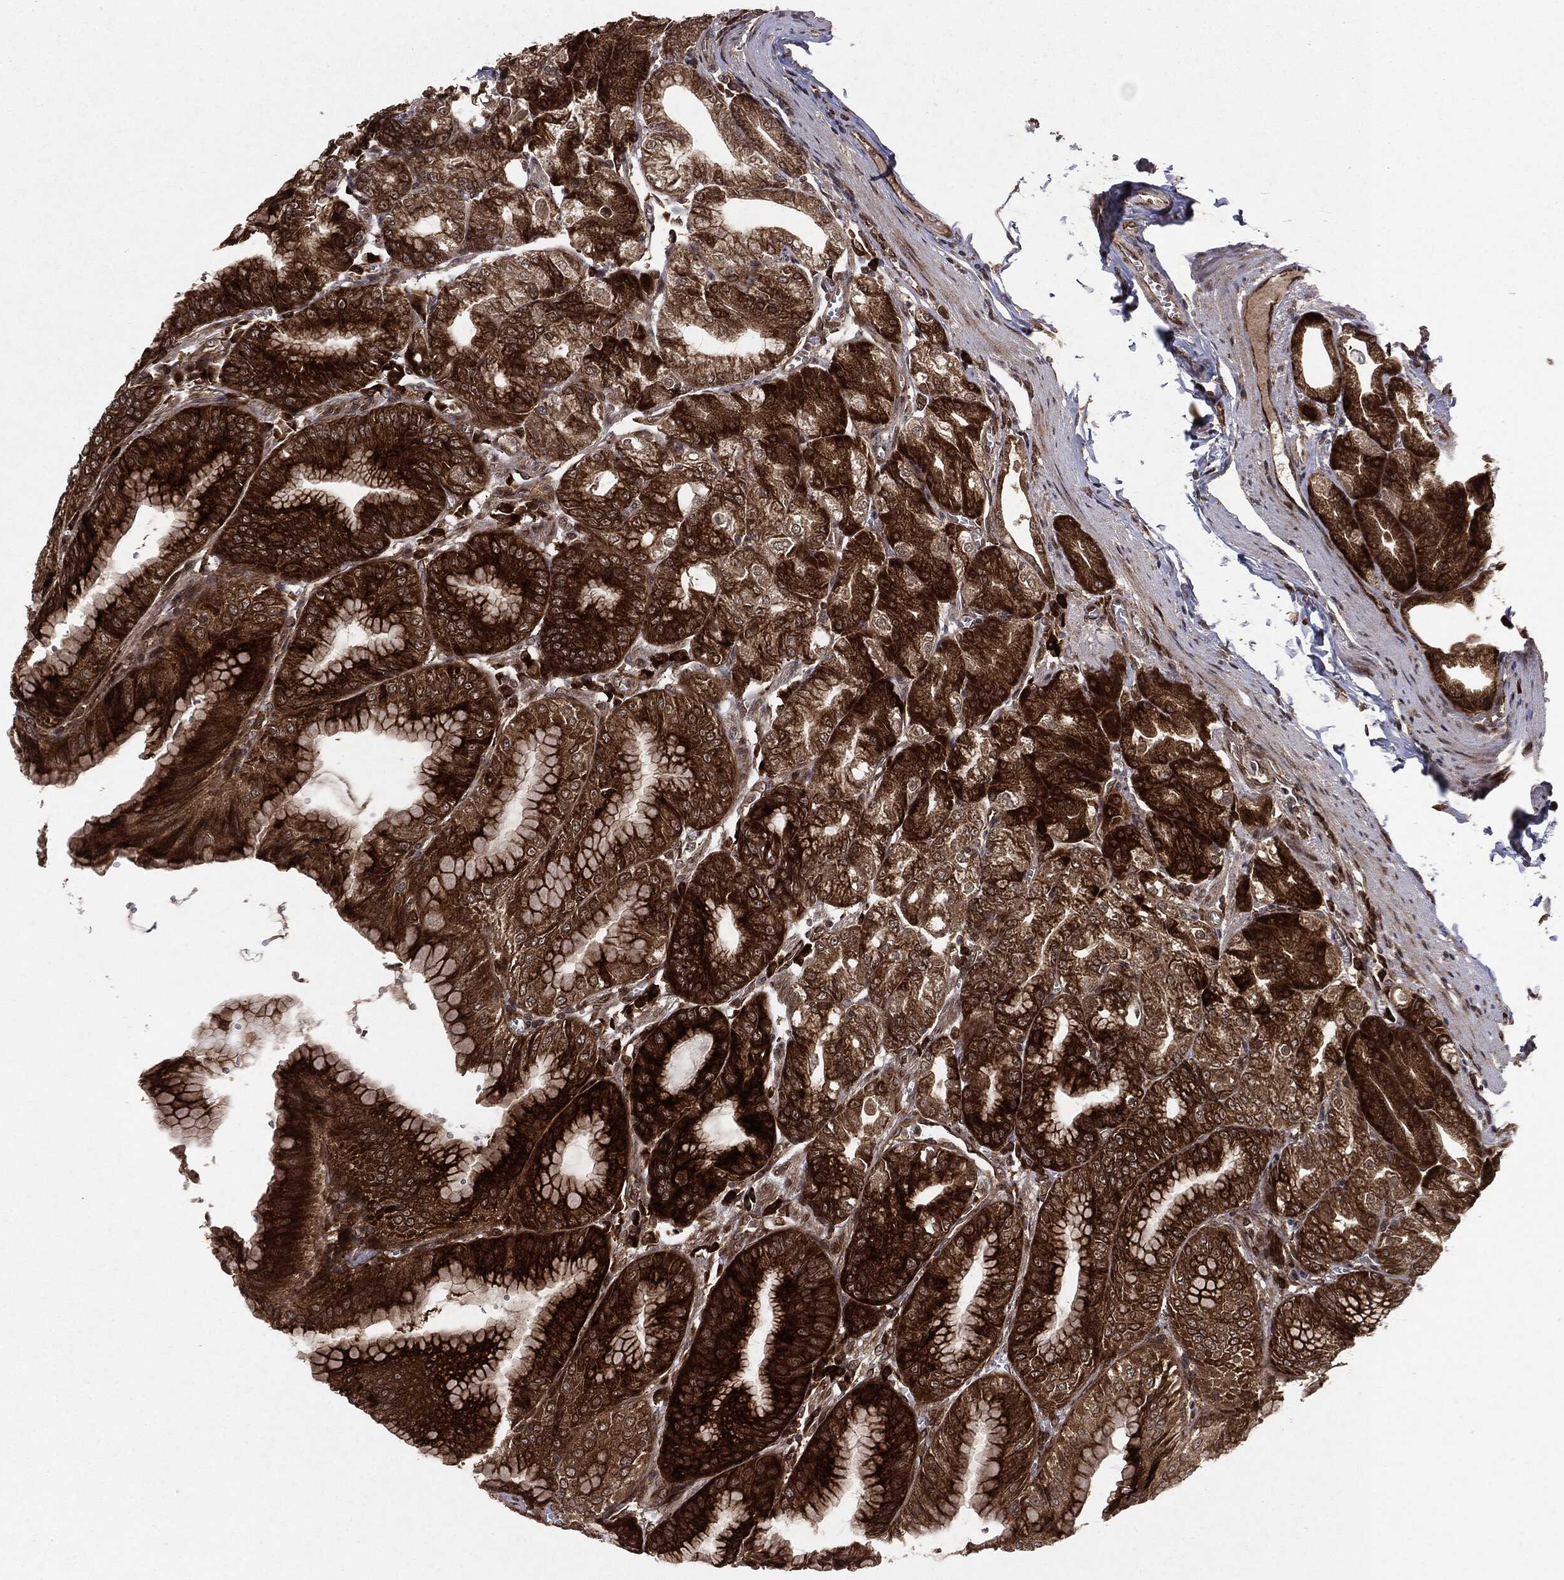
{"staining": {"intensity": "strong", "quantity": ">75%", "location": "cytoplasmic/membranous"}, "tissue": "stomach", "cell_type": "Glandular cells", "image_type": "normal", "snomed": [{"axis": "morphology", "description": "Normal tissue, NOS"}, {"axis": "topography", "description": "Stomach"}], "caption": "Strong cytoplasmic/membranous staining for a protein is appreciated in about >75% of glandular cells of normal stomach using immunohistochemistry.", "gene": "OTUB1", "patient": {"sex": "male", "age": 71}}